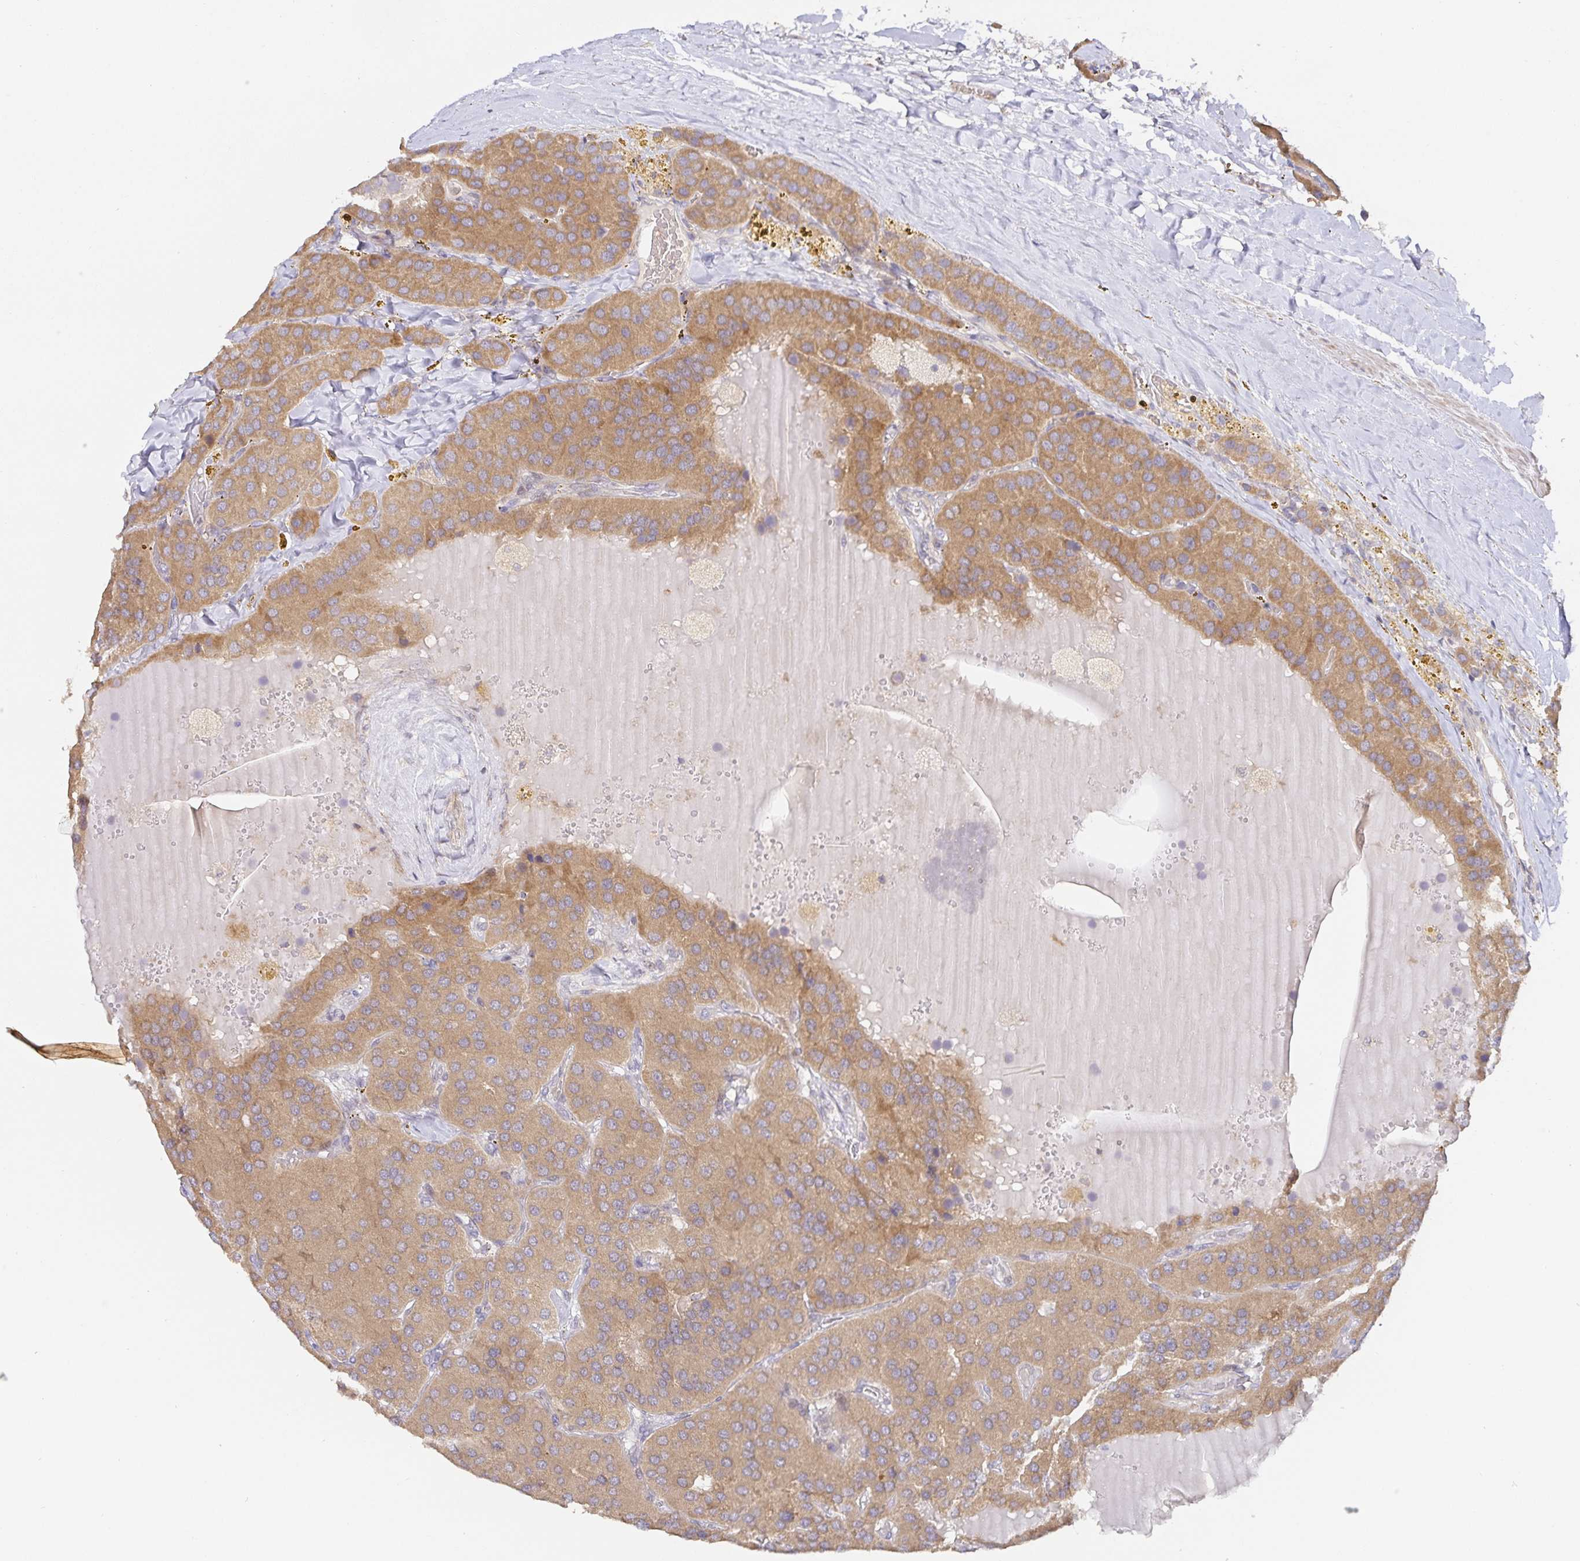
{"staining": {"intensity": "moderate", "quantity": ">75%", "location": "cytoplasmic/membranous"}, "tissue": "parathyroid gland", "cell_type": "Glandular cells", "image_type": "normal", "snomed": [{"axis": "morphology", "description": "Normal tissue, NOS"}, {"axis": "morphology", "description": "Adenoma, NOS"}, {"axis": "topography", "description": "Parathyroid gland"}], "caption": "About >75% of glandular cells in unremarkable human parathyroid gland display moderate cytoplasmic/membranous protein positivity as visualized by brown immunohistochemical staining.", "gene": "ZDHHC11B", "patient": {"sex": "female", "age": 86}}